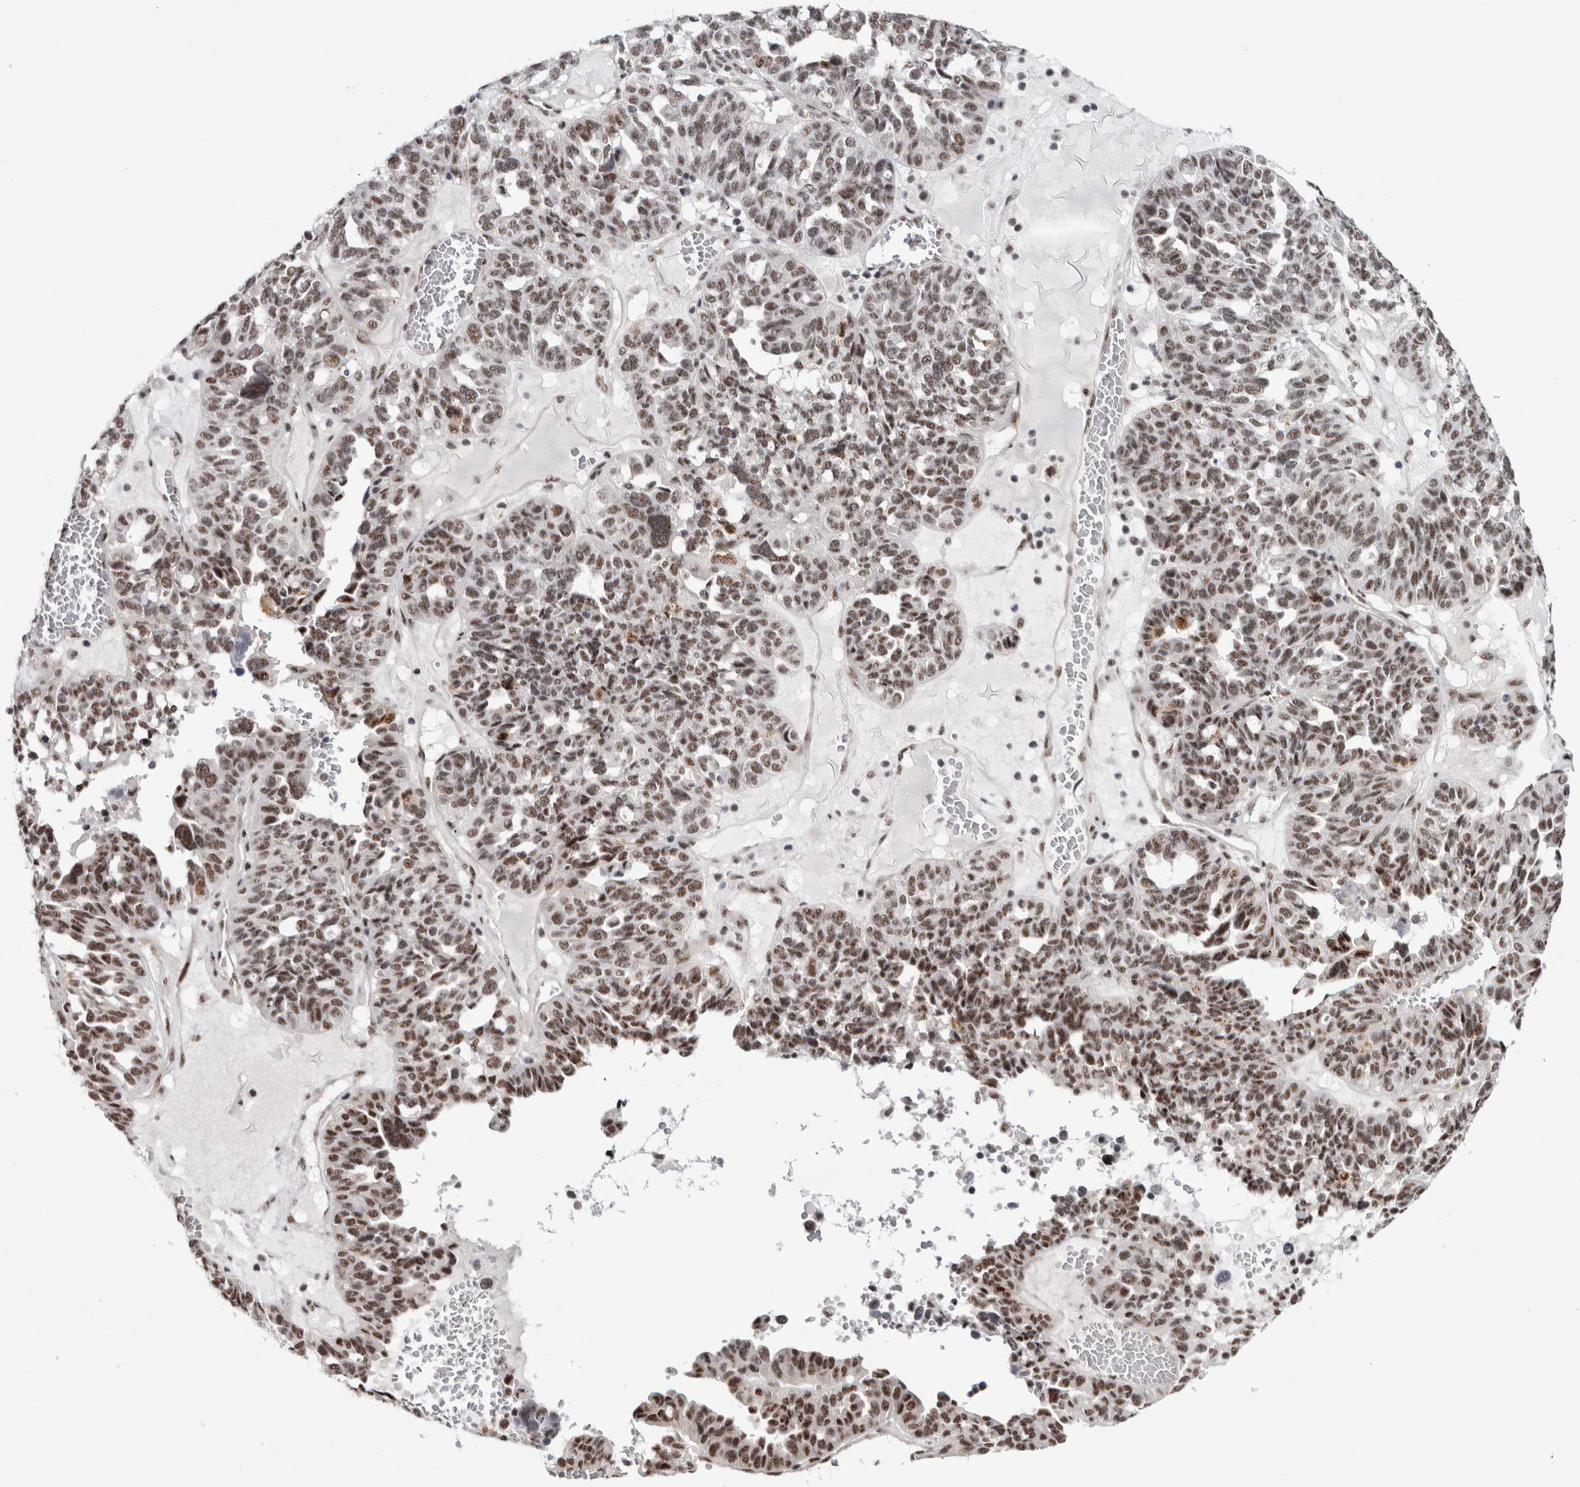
{"staining": {"intensity": "moderate", "quantity": ">75%", "location": "nuclear"}, "tissue": "ovarian cancer", "cell_type": "Tumor cells", "image_type": "cancer", "snomed": [{"axis": "morphology", "description": "Cystadenocarcinoma, serous, NOS"}, {"axis": "topography", "description": "Ovary"}], "caption": "Ovarian serous cystadenocarcinoma stained with a protein marker exhibits moderate staining in tumor cells.", "gene": "MKNK1", "patient": {"sex": "female", "age": 59}}